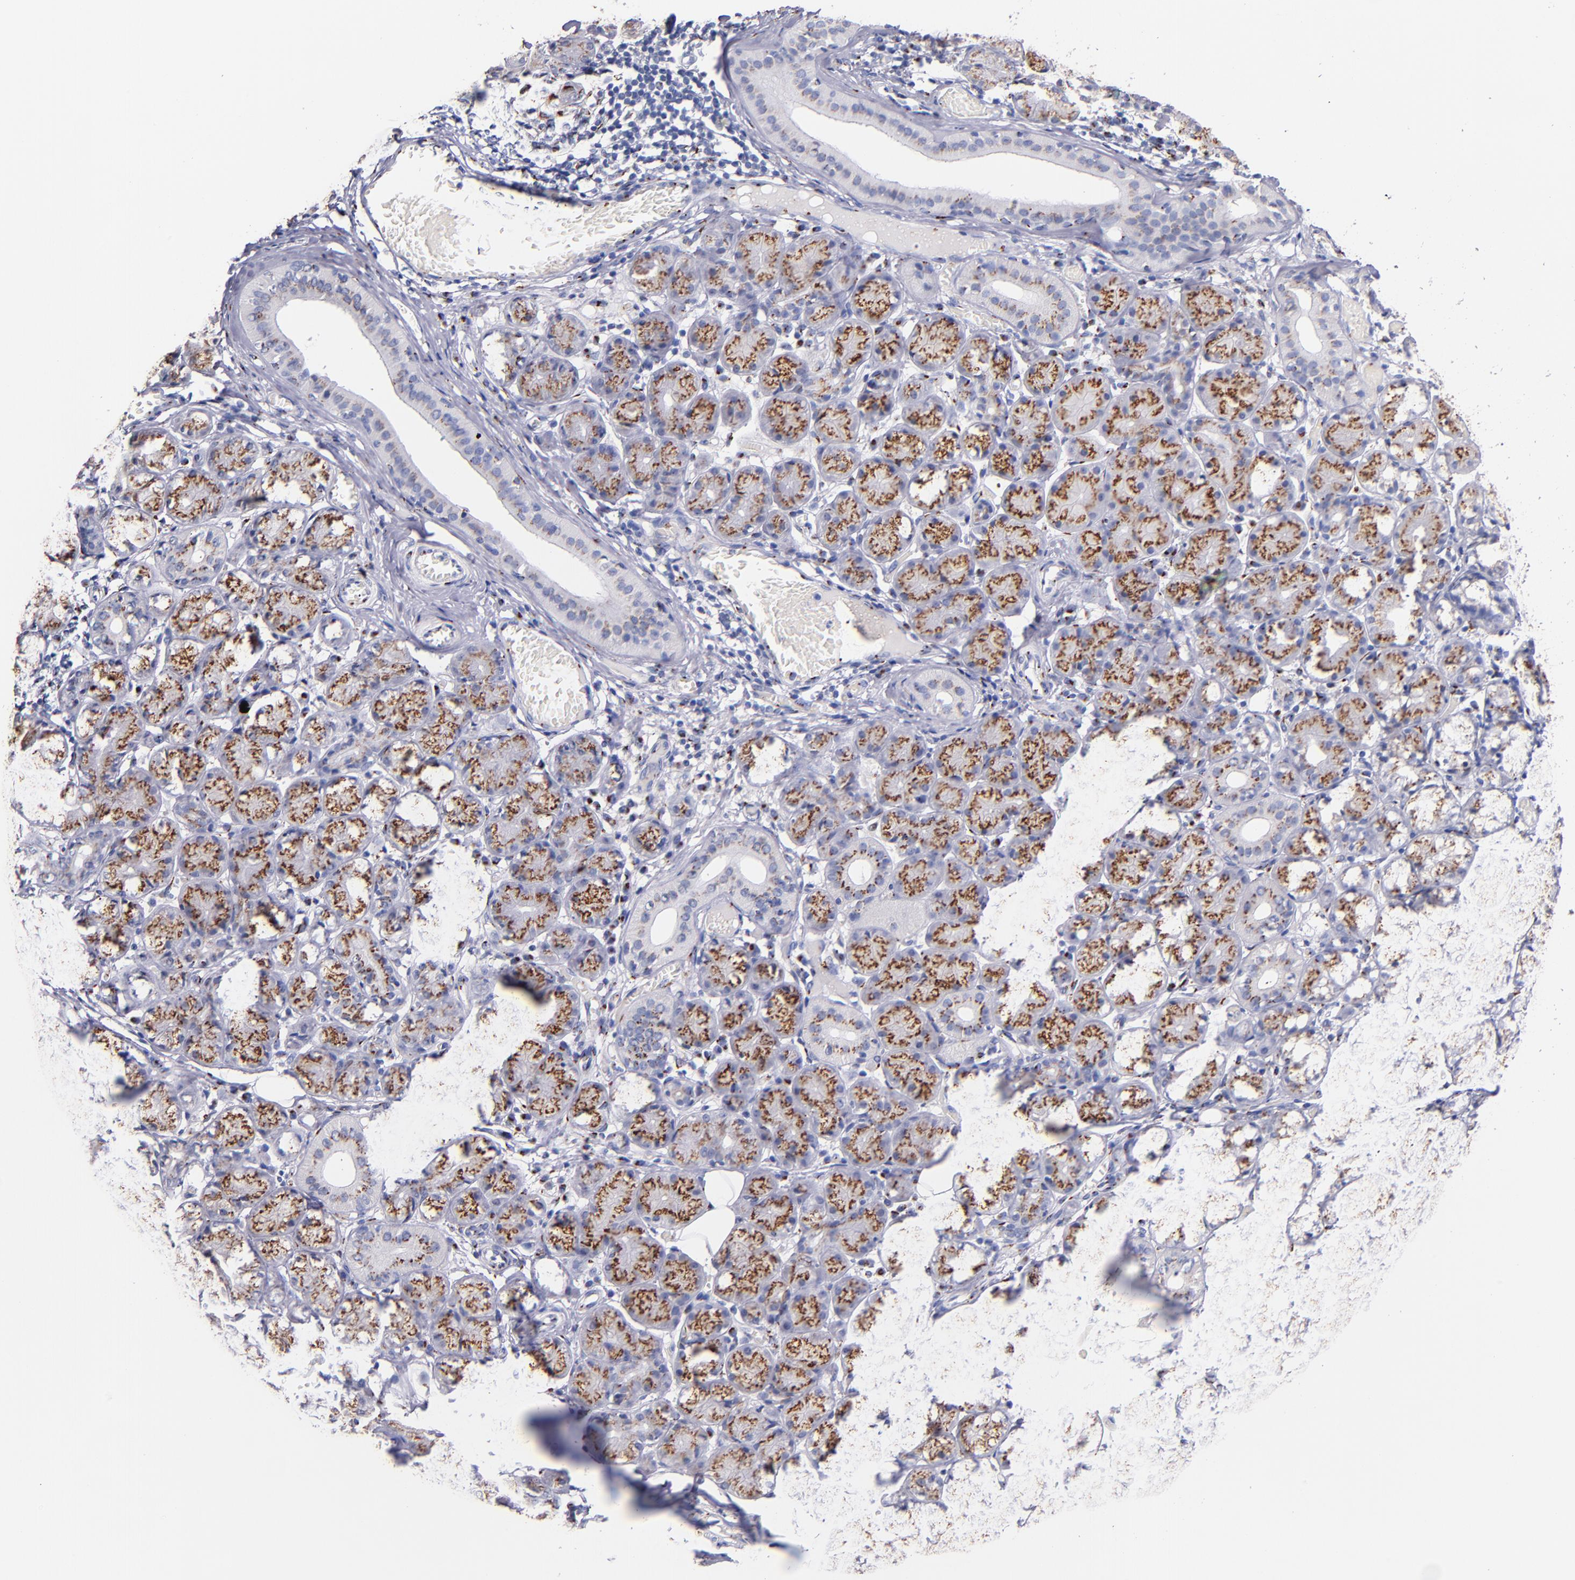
{"staining": {"intensity": "moderate", "quantity": ">75%", "location": "cytoplasmic/membranous"}, "tissue": "salivary gland", "cell_type": "Glandular cells", "image_type": "normal", "snomed": [{"axis": "morphology", "description": "Normal tissue, NOS"}, {"axis": "topography", "description": "Salivary gland"}], "caption": "This is a histology image of immunohistochemistry staining of unremarkable salivary gland, which shows moderate staining in the cytoplasmic/membranous of glandular cells.", "gene": "GOLIM4", "patient": {"sex": "female", "age": 24}}